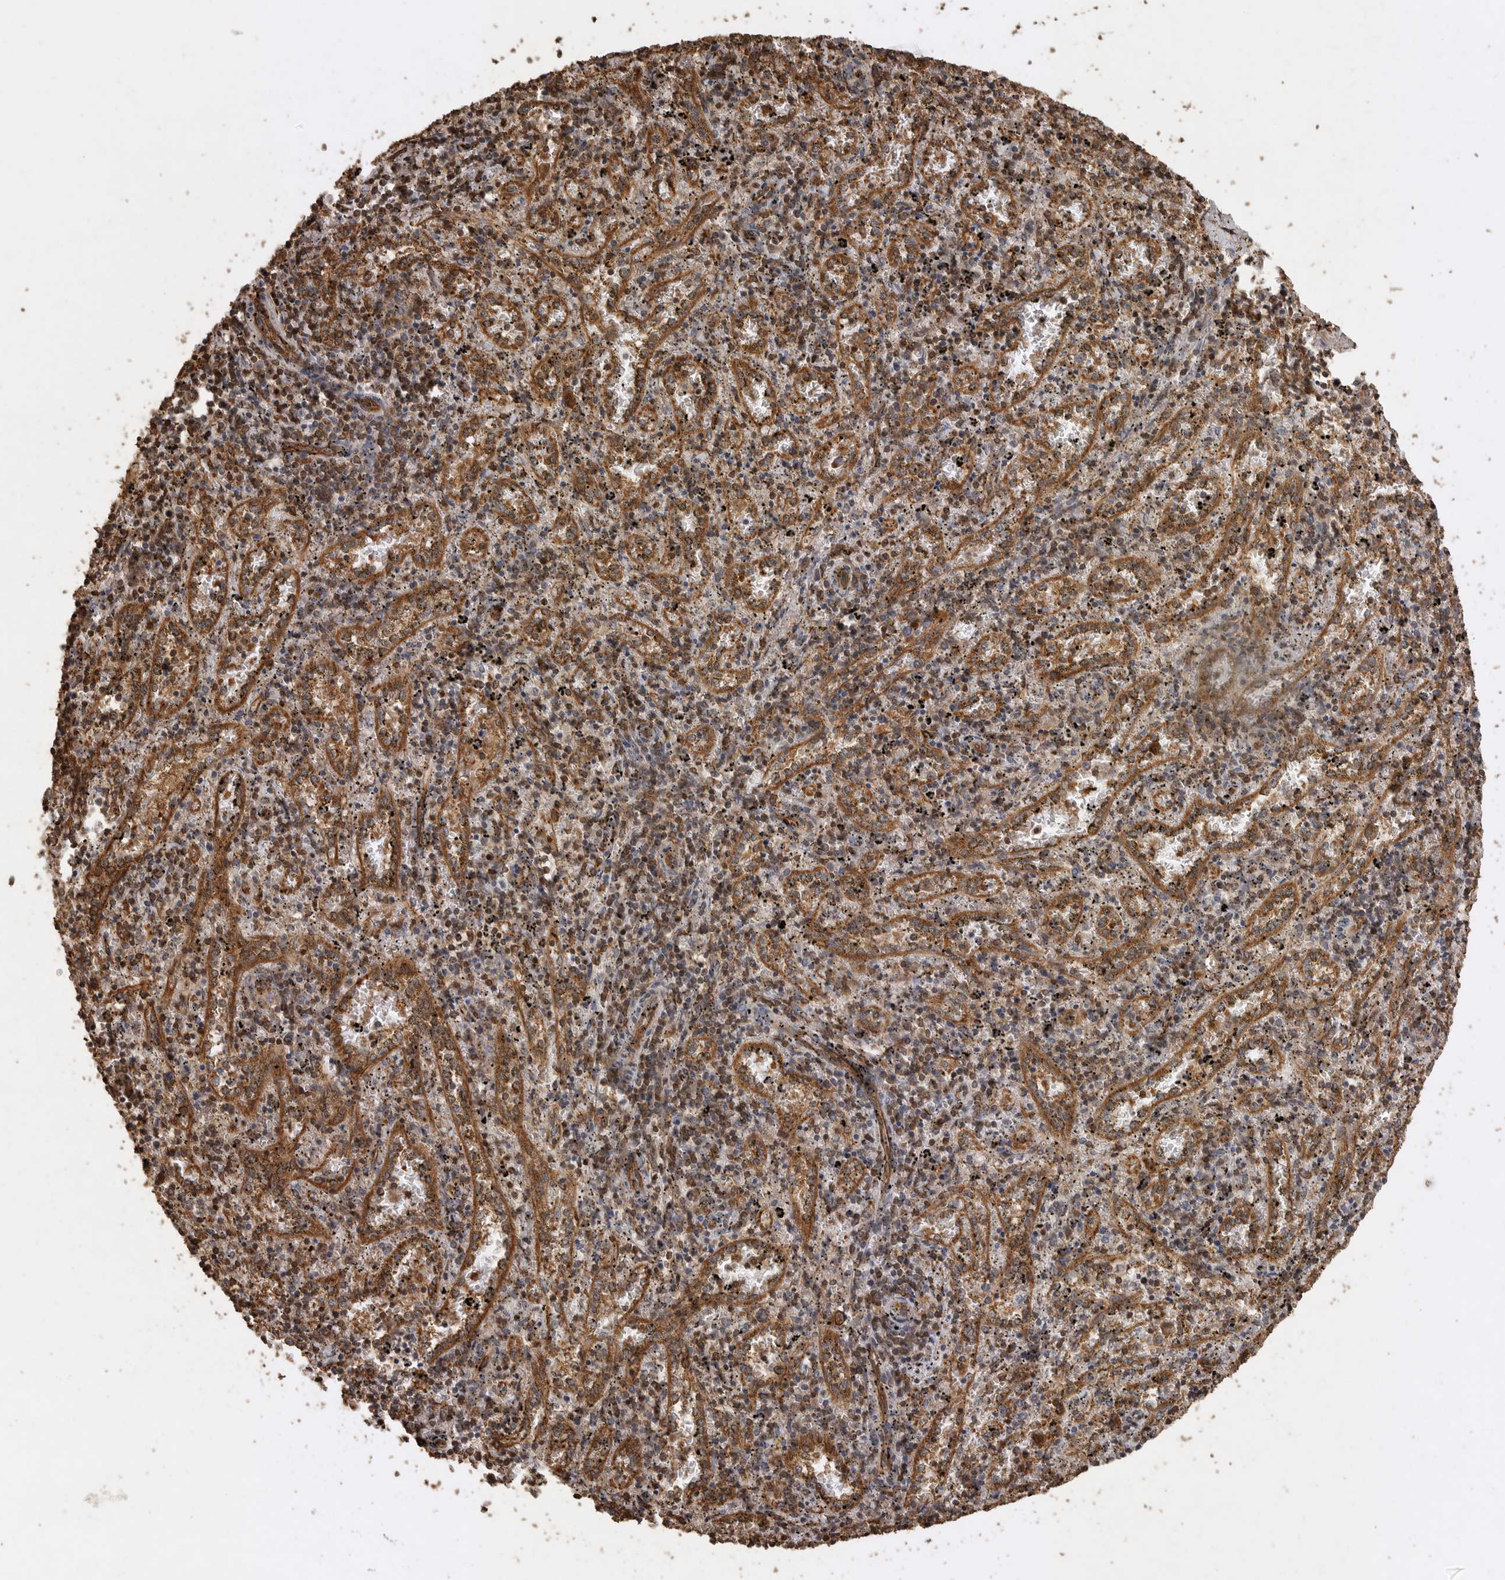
{"staining": {"intensity": "moderate", "quantity": ">75%", "location": "cytoplasmic/membranous"}, "tissue": "spleen", "cell_type": "Cells in red pulp", "image_type": "normal", "snomed": [{"axis": "morphology", "description": "Normal tissue, NOS"}, {"axis": "topography", "description": "Spleen"}], "caption": "Protein staining by immunohistochemistry shows moderate cytoplasmic/membranous positivity in approximately >75% of cells in red pulp in benign spleen.", "gene": "PINK1", "patient": {"sex": "male", "age": 11}}